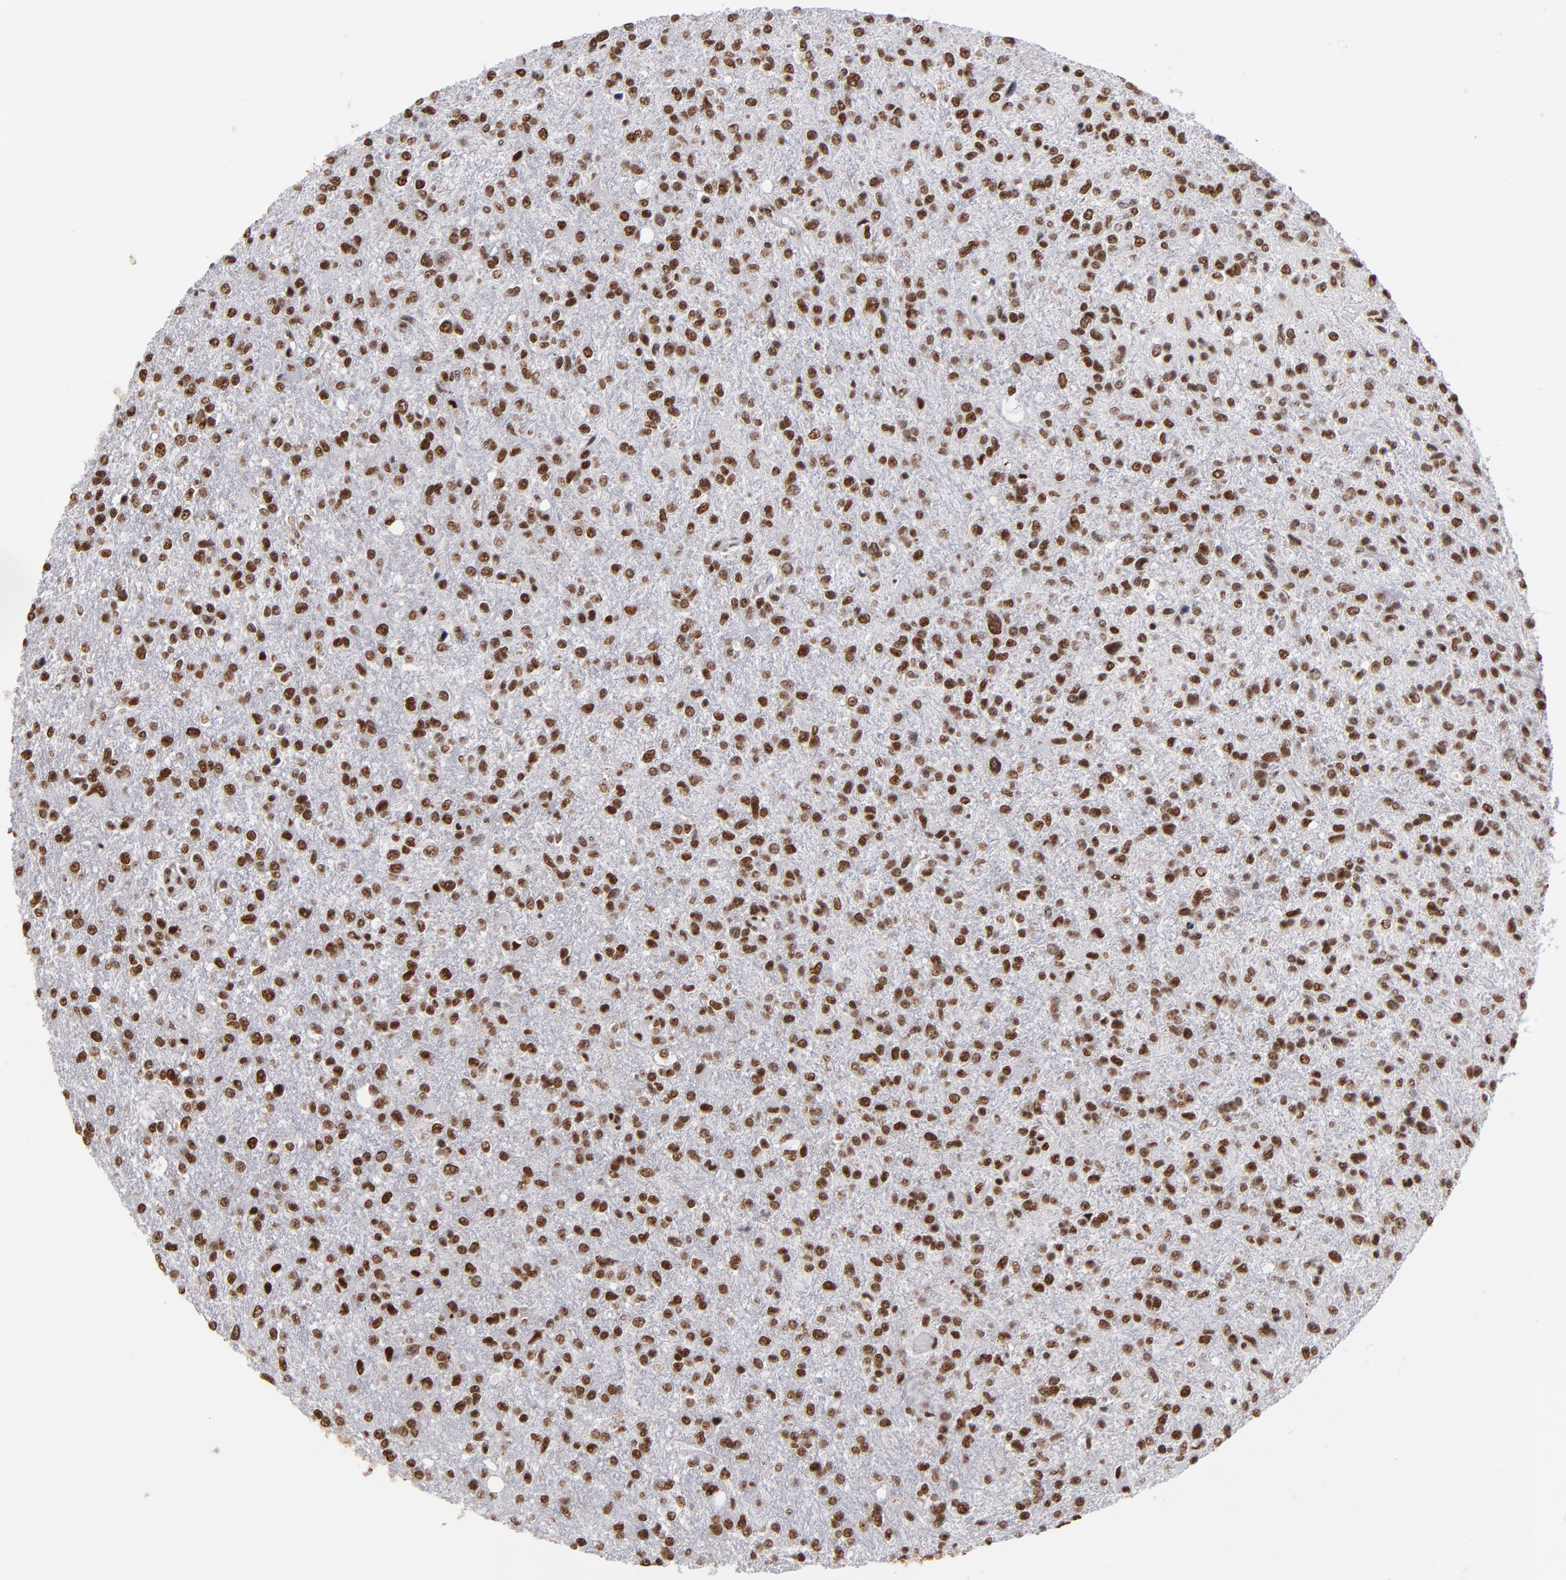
{"staining": {"intensity": "strong", "quantity": ">75%", "location": "nuclear"}, "tissue": "glioma", "cell_type": "Tumor cells", "image_type": "cancer", "snomed": [{"axis": "morphology", "description": "Glioma, malignant, High grade"}, {"axis": "topography", "description": "Cerebral cortex"}], "caption": "Protein staining demonstrates strong nuclear expression in approximately >75% of tumor cells in malignant glioma (high-grade).", "gene": "MRE11", "patient": {"sex": "male", "age": 76}}